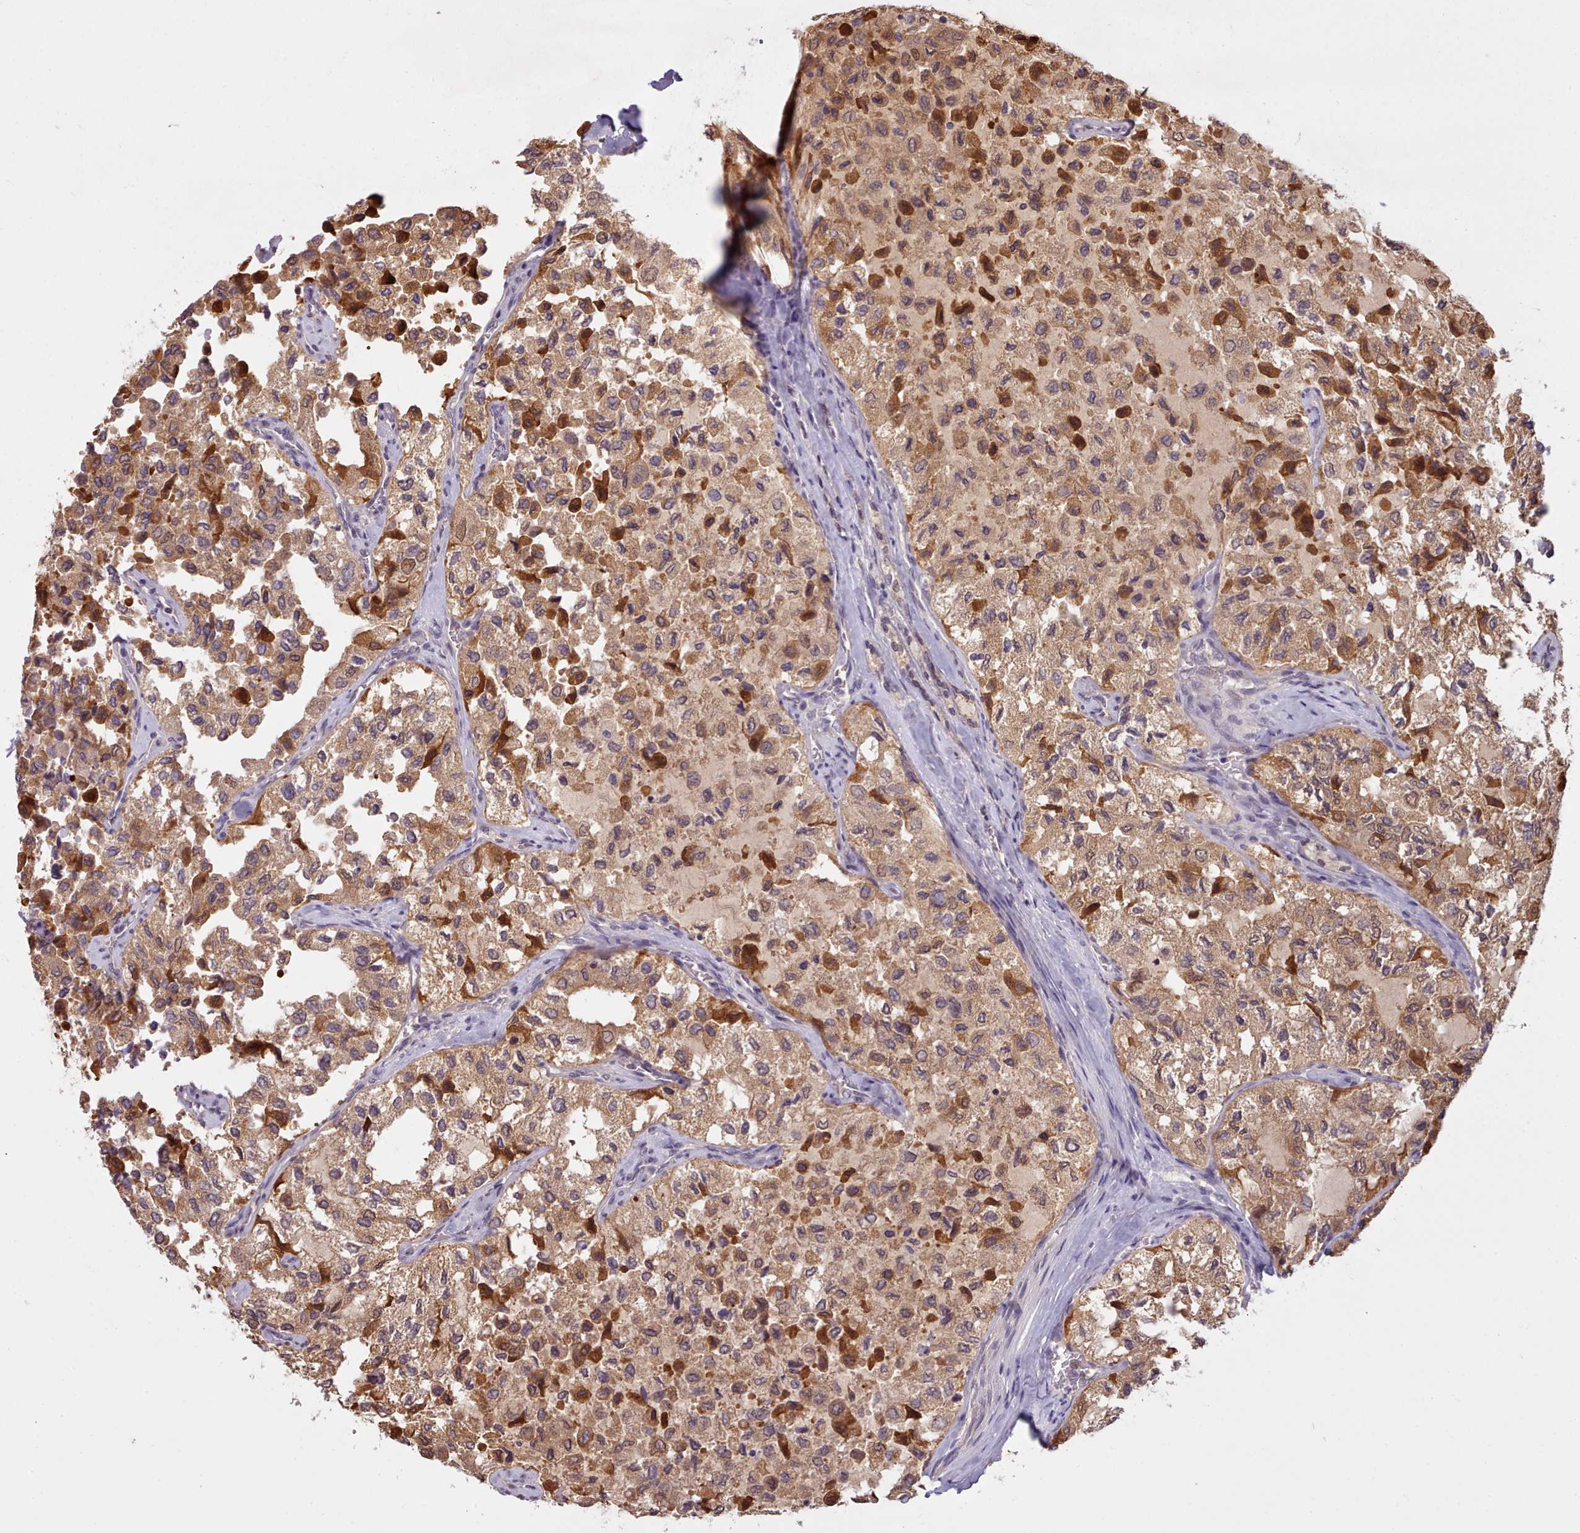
{"staining": {"intensity": "moderate", "quantity": ">75%", "location": "cytoplasmic/membranous,nuclear"}, "tissue": "thyroid cancer", "cell_type": "Tumor cells", "image_type": "cancer", "snomed": [{"axis": "morphology", "description": "Follicular adenoma carcinoma, NOS"}, {"axis": "topography", "description": "Thyroid gland"}], "caption": "Immunohistochemistry (IHC) (DAB (3,3'-diaminobenzidine)) staining of thyroid follicular adenoma carcinoma demonstrates moderate cytoplasmic/membranous and nuclear protein expression in about >75% of tumor cells.", "gene": "ARL17A", "patient": {"sex": "male", "age": 75}}